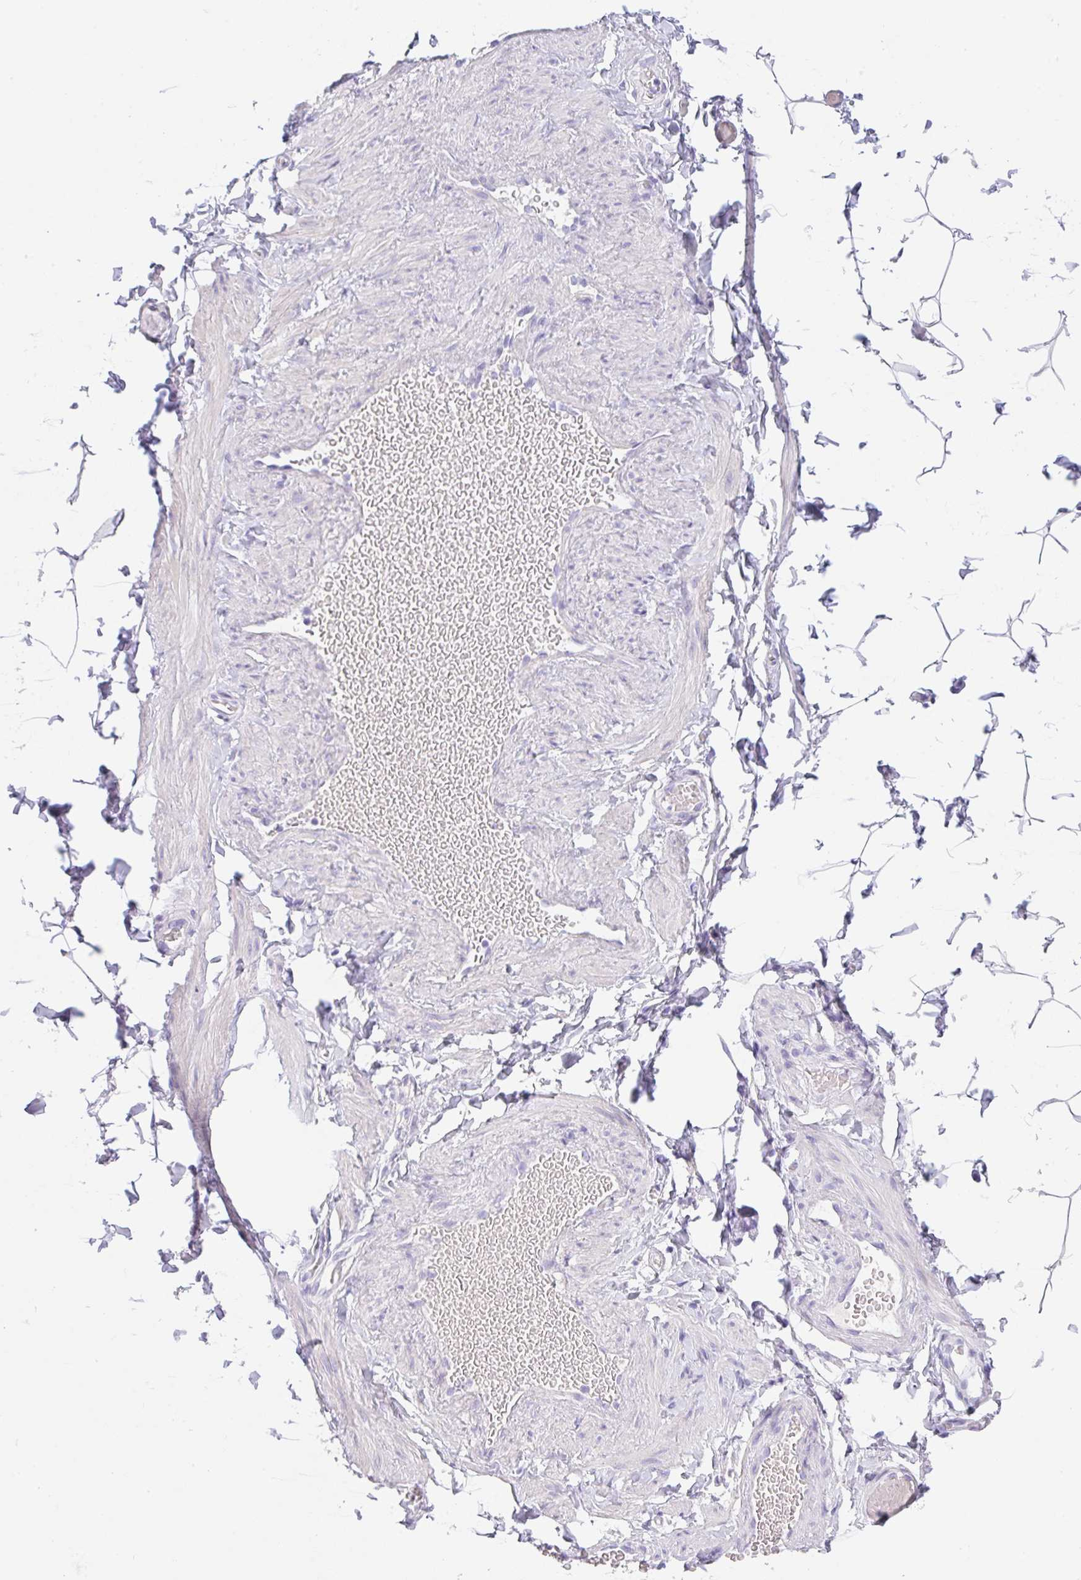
{"staining": {"intensity": "negative", "quantity": "none", "location": "none"}, "tissue": "adipose tissue", "cell_type": "Adipocytes", "image_type": "normal", "snomed": [{"axis": "morphology", "description": "Normal tissue, NOS"}, {"axis": "topography", "description": "Soft tissue"}, {"axis": "topography", "description": "Adipose tissue"}, {"axis": "topography", "description": "Vascular tissue"}, {"axis": "topography", "description": "Peripheral nerve tissue"}], "caption": "The immunohistochemistry photomicrograph has no significant staining in adipocytes of adipose tissue. (Immunohistochemistry (ihc), brightfield microscopy, high magnification).", "gene": "TRAF4", "patient": {"sex": "male", "age": 29}}